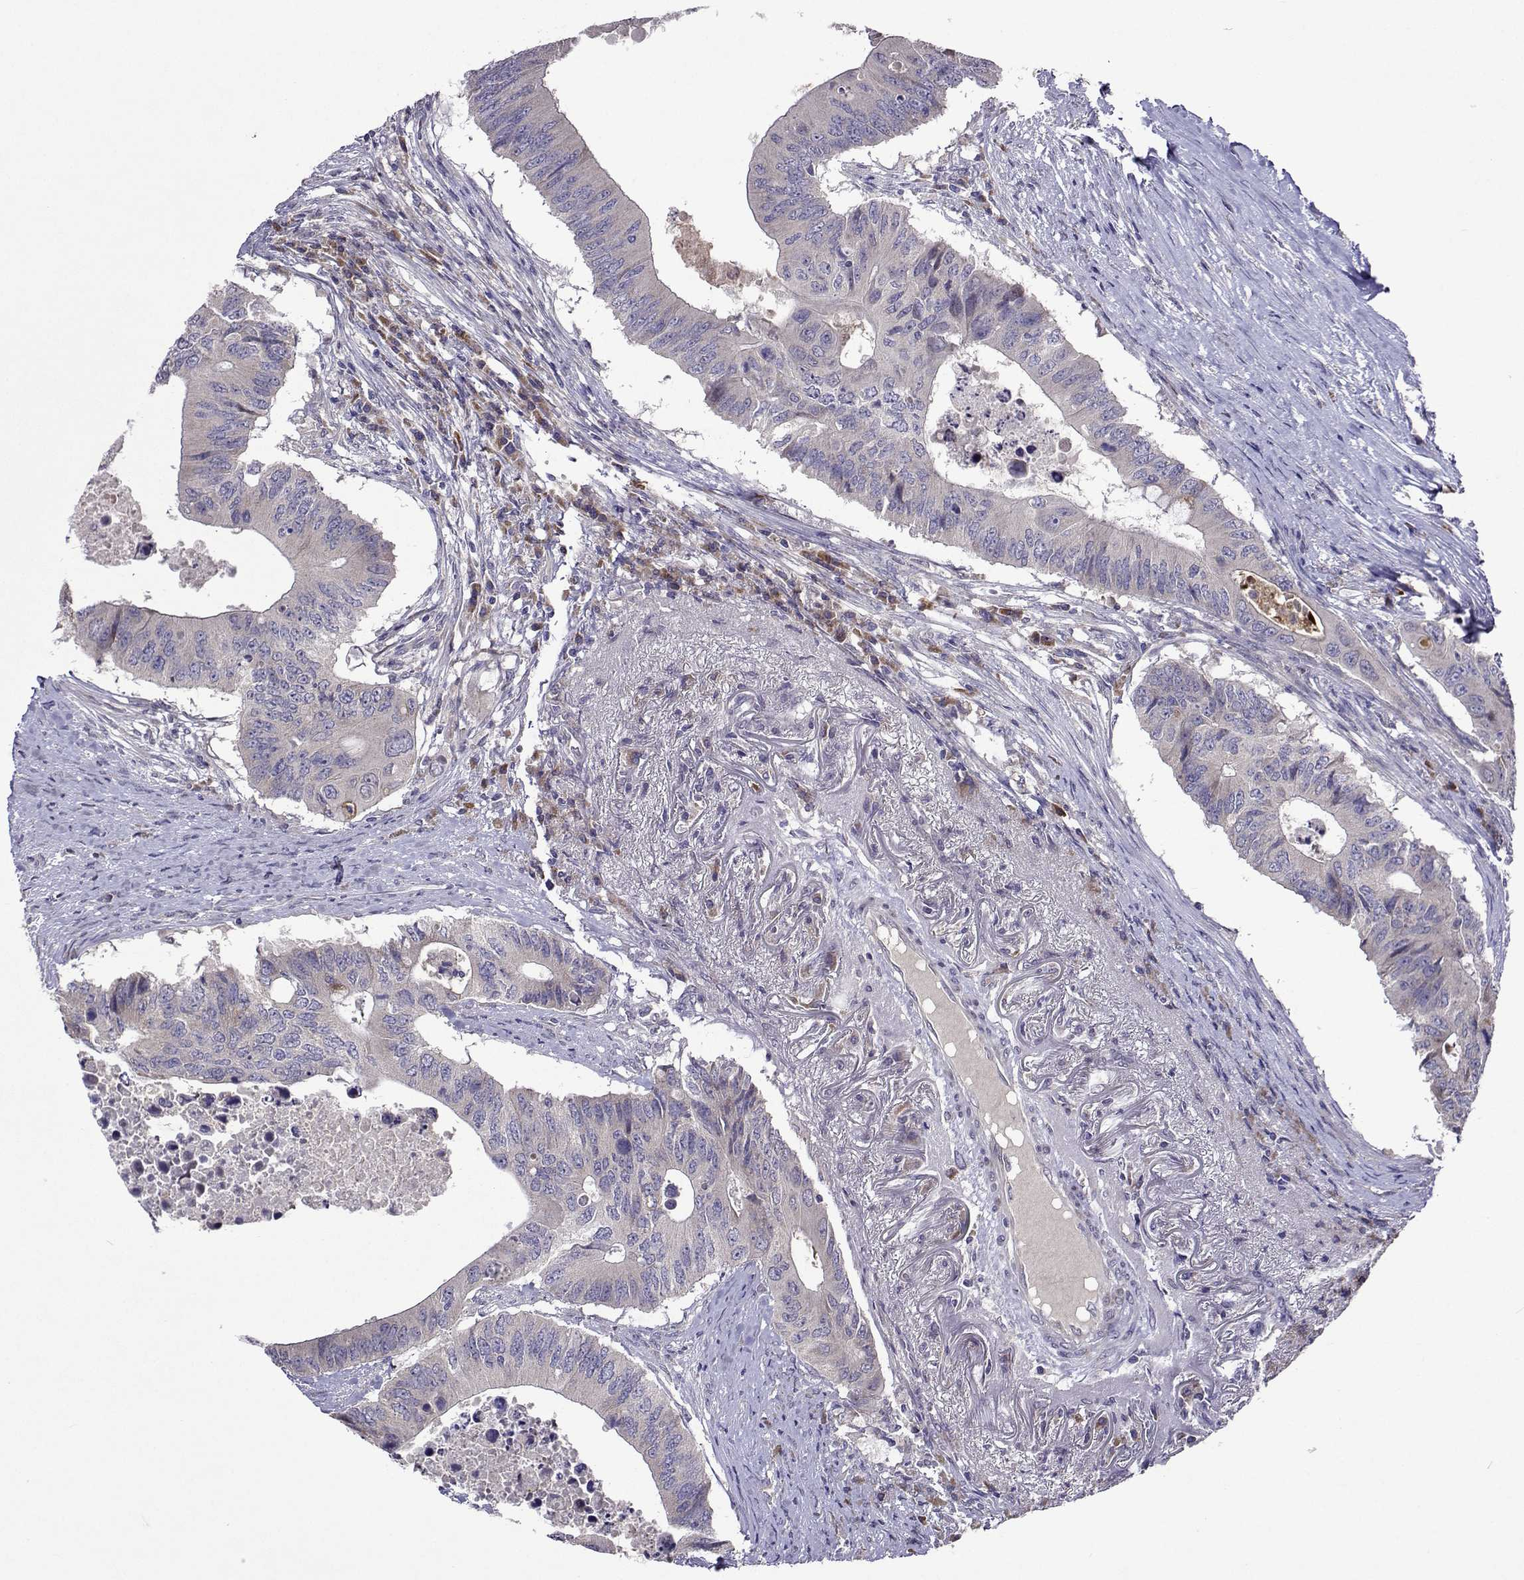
{"staining": {"intensity": "negative", "quantity": "none", "location": "none"}, "tissue": "colorectal cancer", "cell_type": "Tumor cells", "image_type": "cancer", "snomed": [{"axis": "morphology", "description": "Adenocarcinoma, NOS"}, {"axis": "topography", "description": "Colon"}], "caption": "Immunohistochemical staining of human colorectal cancer (adenocarcinoma) reveals no significant positivity in tumor cells.", "gene": "TARBP2", "patient": {"sex": "male", "age": 71}}